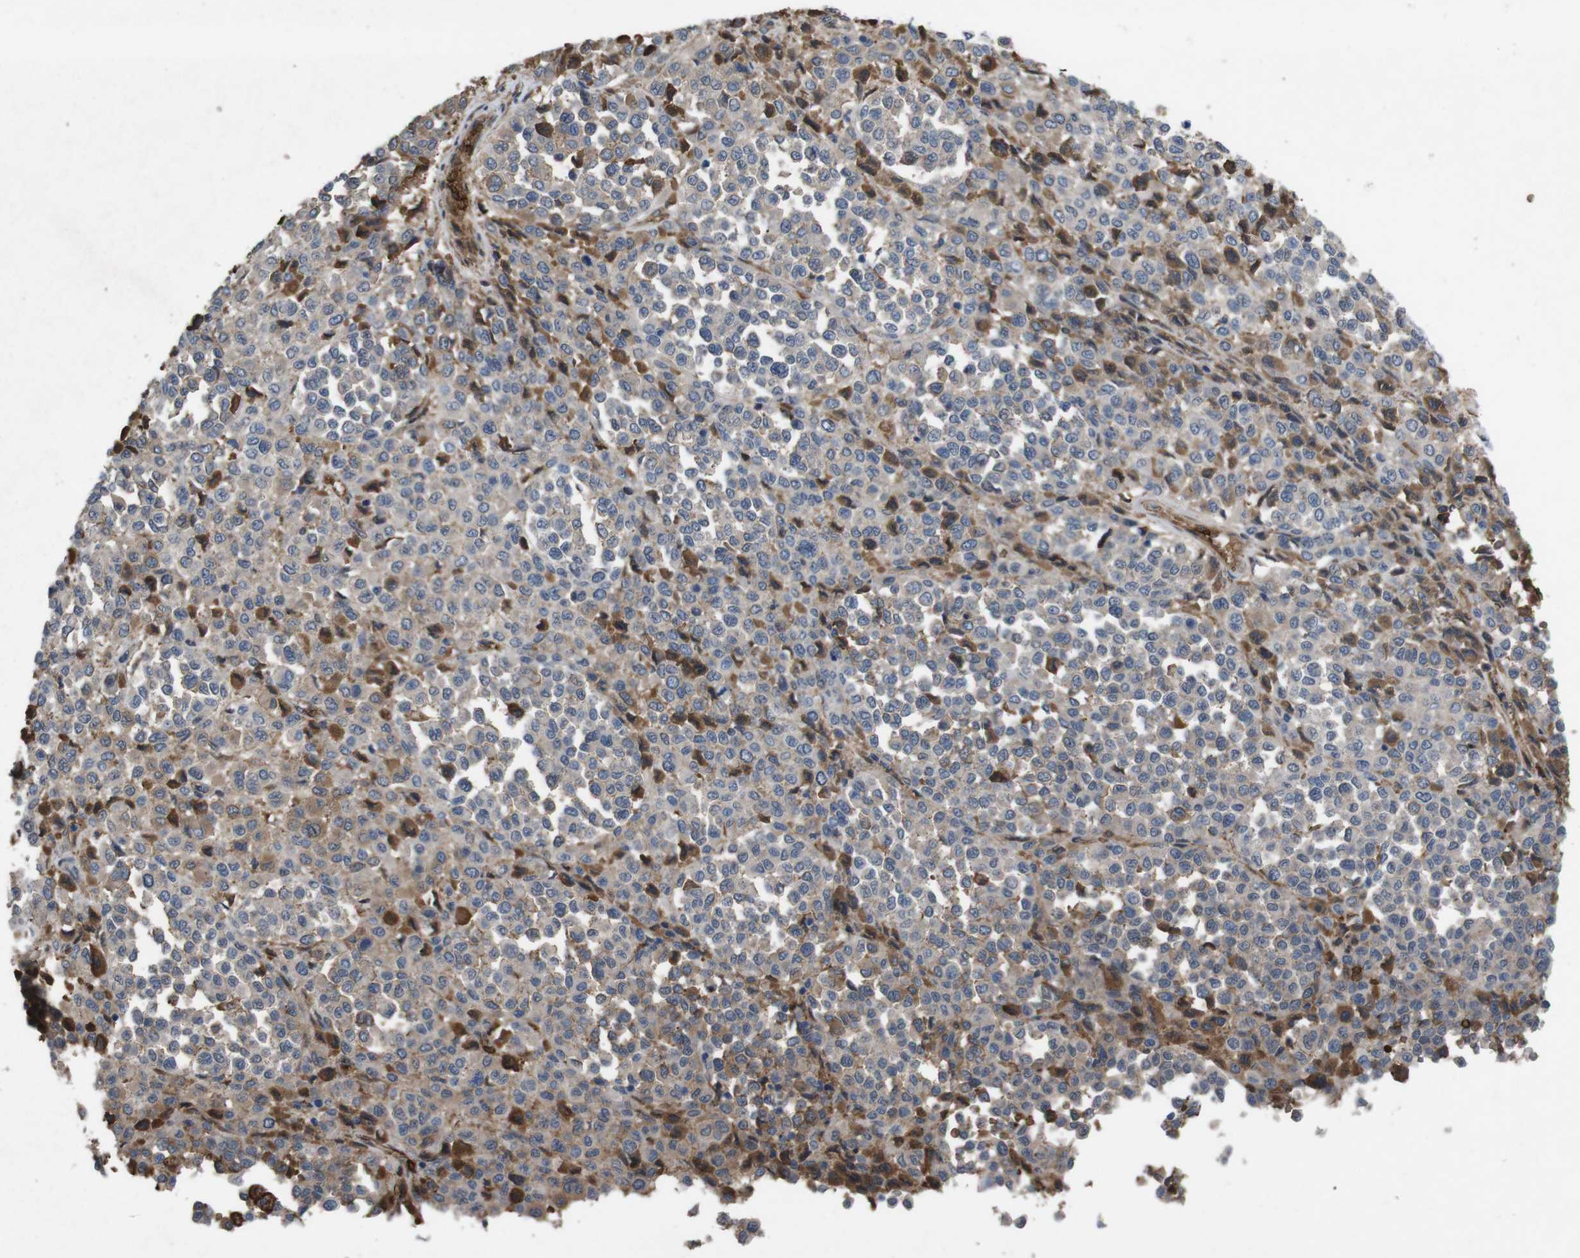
{"staining": {"intensity": "weak", "quantity": "<25%", "location": "cytoplasmic/membranous"}, "tissue": "melanoma", "cell_type": "Tumor cells", "image_type": "cancer", "snomed": [{"axis": "morphology", "description": "Malignant melanoma, Metastatic site"}, {"axis": "topography", "description": "Pancreas"}], "caption": "Immunohistochemical staining of human malignant melanoma (metastatic site) displays no significant positivity in tumor cells.", "gene": "SPTB", "patient": {"sex": "female", "age": 30}}